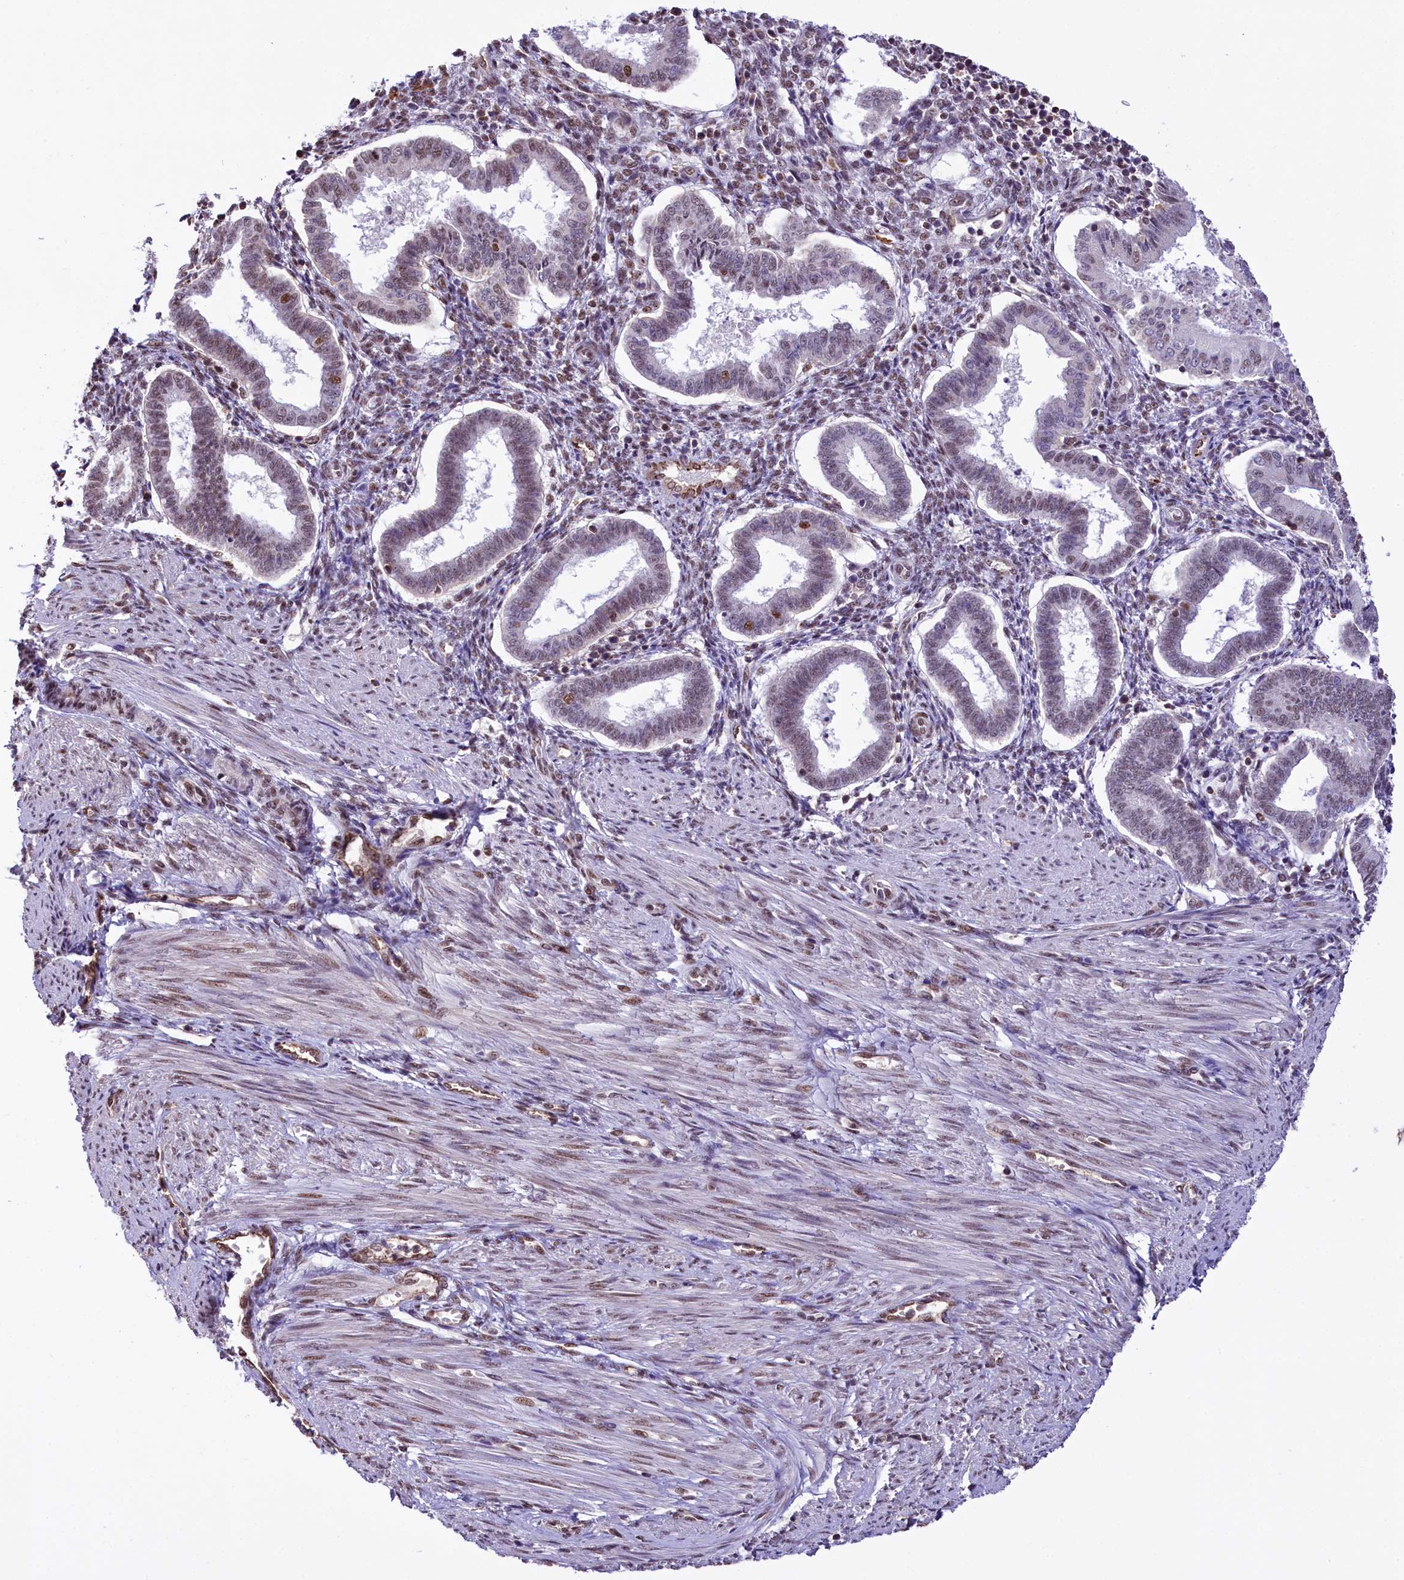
{"staining": {"intensity": "weak", "quantity": "25%-75%", "location": "nuclear"}, "tissue": "endometrium", "cell_type": "Cells in endometrial stroma", "image_type": "normal", "snomed": [{"axis": "morphology", "description": "Normal tissue, NOS"}, {"axis": "topography", "description": "Endometrium"}], "caption": "Immunohistochemical staining of normal human endometrium exhibits 25%-75% levels of weak nuclear protein expression in about 25%-75% of cells in endometrial stroma.", "gene": "MRPL54", "patient": {"sex": "female", "age": 24}}